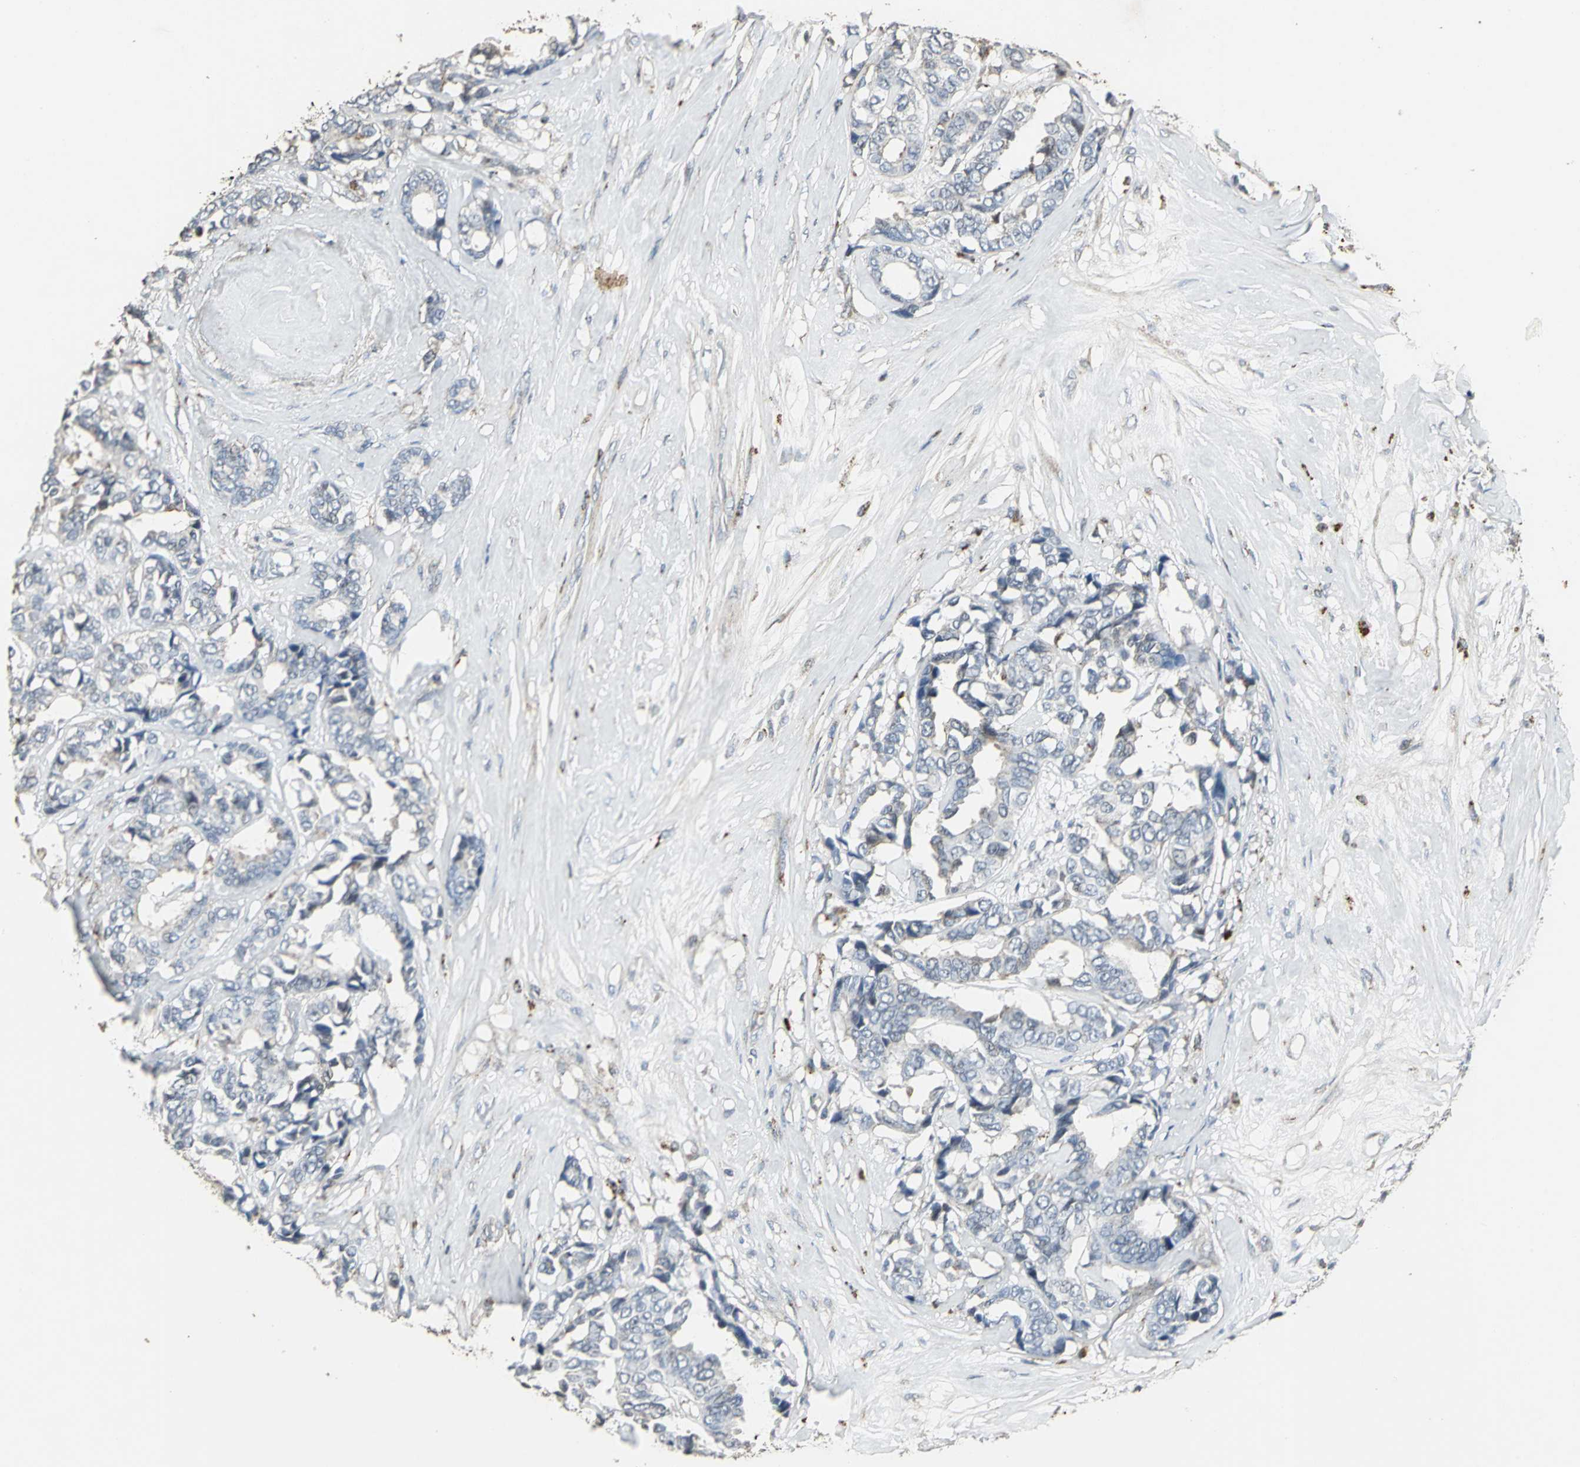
{"staining": {"intensity": "weak", "quantity": "25%-75%", "location": "cytoplasmic/membranous"}, "tissue": "breast cancer", "cell_type": "Tumor cells", "image_type": "cancer", "snomed": [{"axis": "morphology", "description": "Duct carcinoma"}, {"axis": "topography", "description": "Breast"}], "caption": "A brown stain labels weak cytoplasmic/membranous positivity of a protein in human breast intraductal carcinoma tumor cells. (DAB (3,3'-diaminobenzidine) = brown stain, brightfield microscopy at high magnification).", "gene": "DNAJB4", "patient": {"sex": "female", "age": 87}}